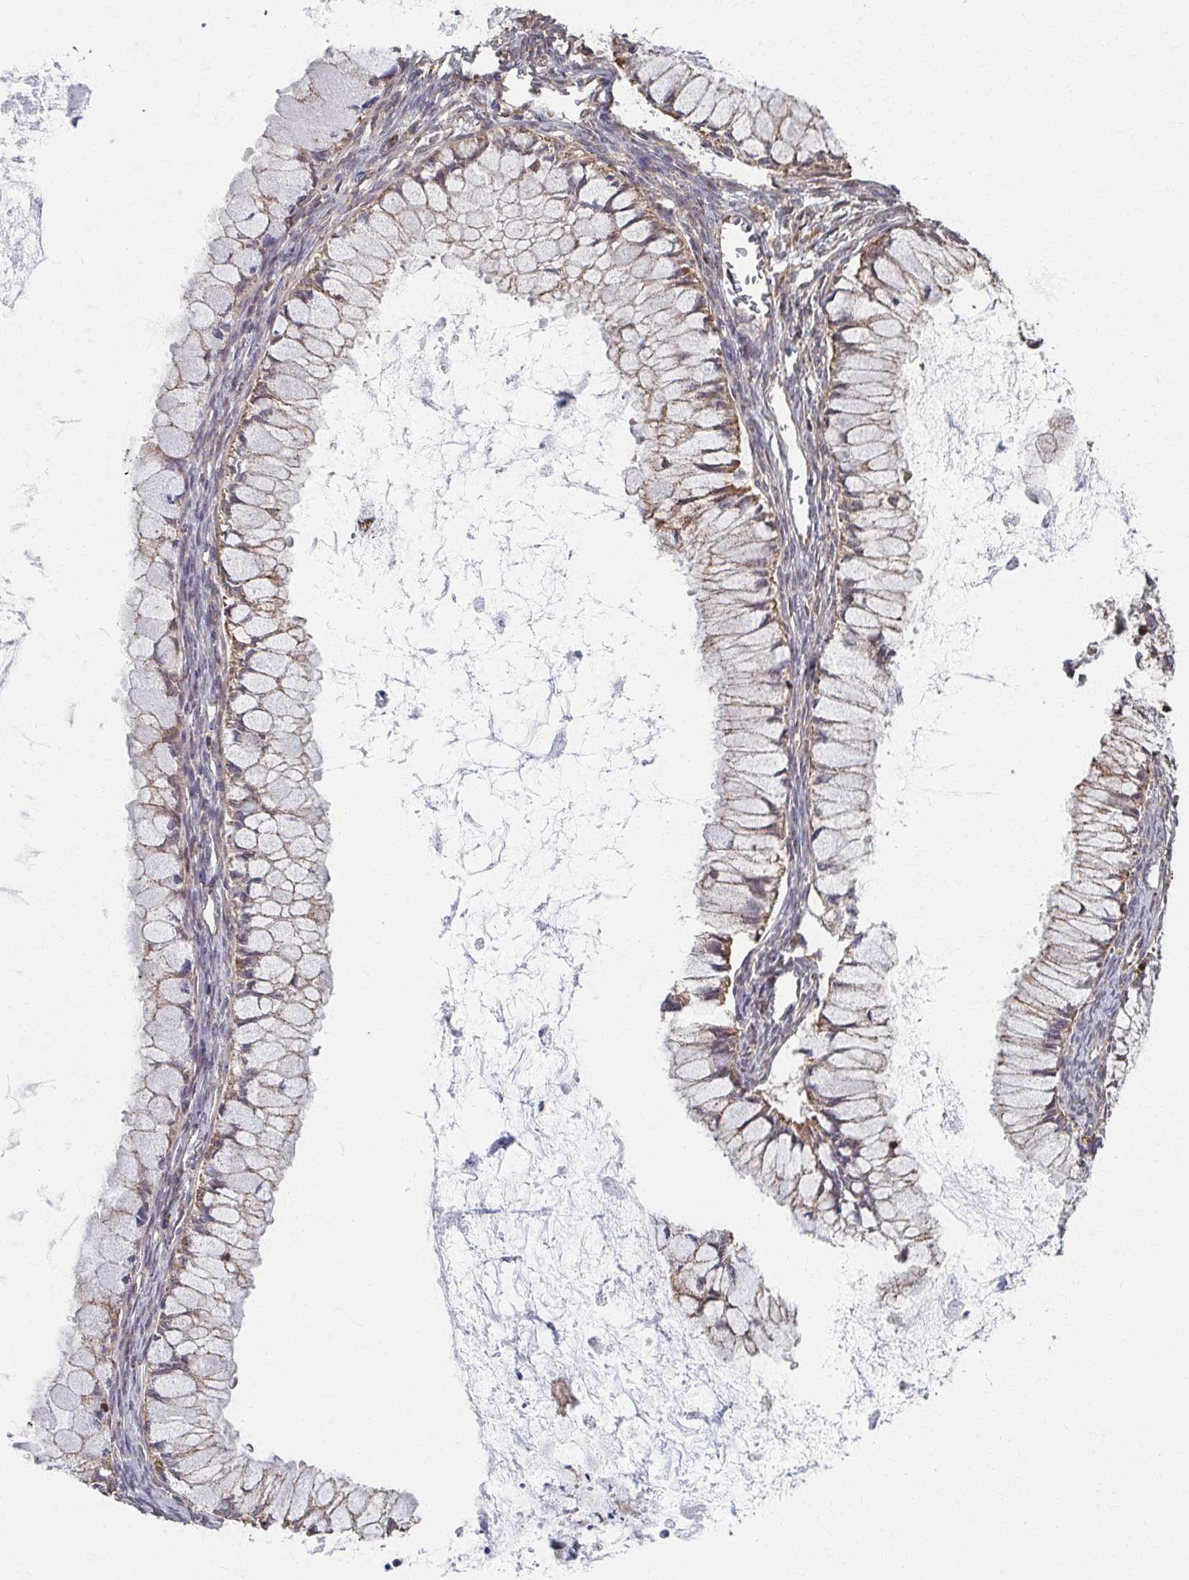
{"staining": {"intensity": "moderate", "quantity": ">75%", "location": "cytoplasmic/membranous"}, "tissue": "ovarian cancer", "cell_type": "Tumor cells", "image_type": "cancer", "snomed": [{"axis": "morphology", "description": "Cystadenocarcinoma, mucinous, NOS"}, {"axis": "topography", "description": "Ovary"}], "caption": "Protein expression analysis of ovarian cancer (mucinous cystadenocarcinoma) shows moderate cytoplasmic/membranous staining in about >75% of tumor cells.", "gene": "KLHL34", "patient": {"sex": "female", "age": 34}}